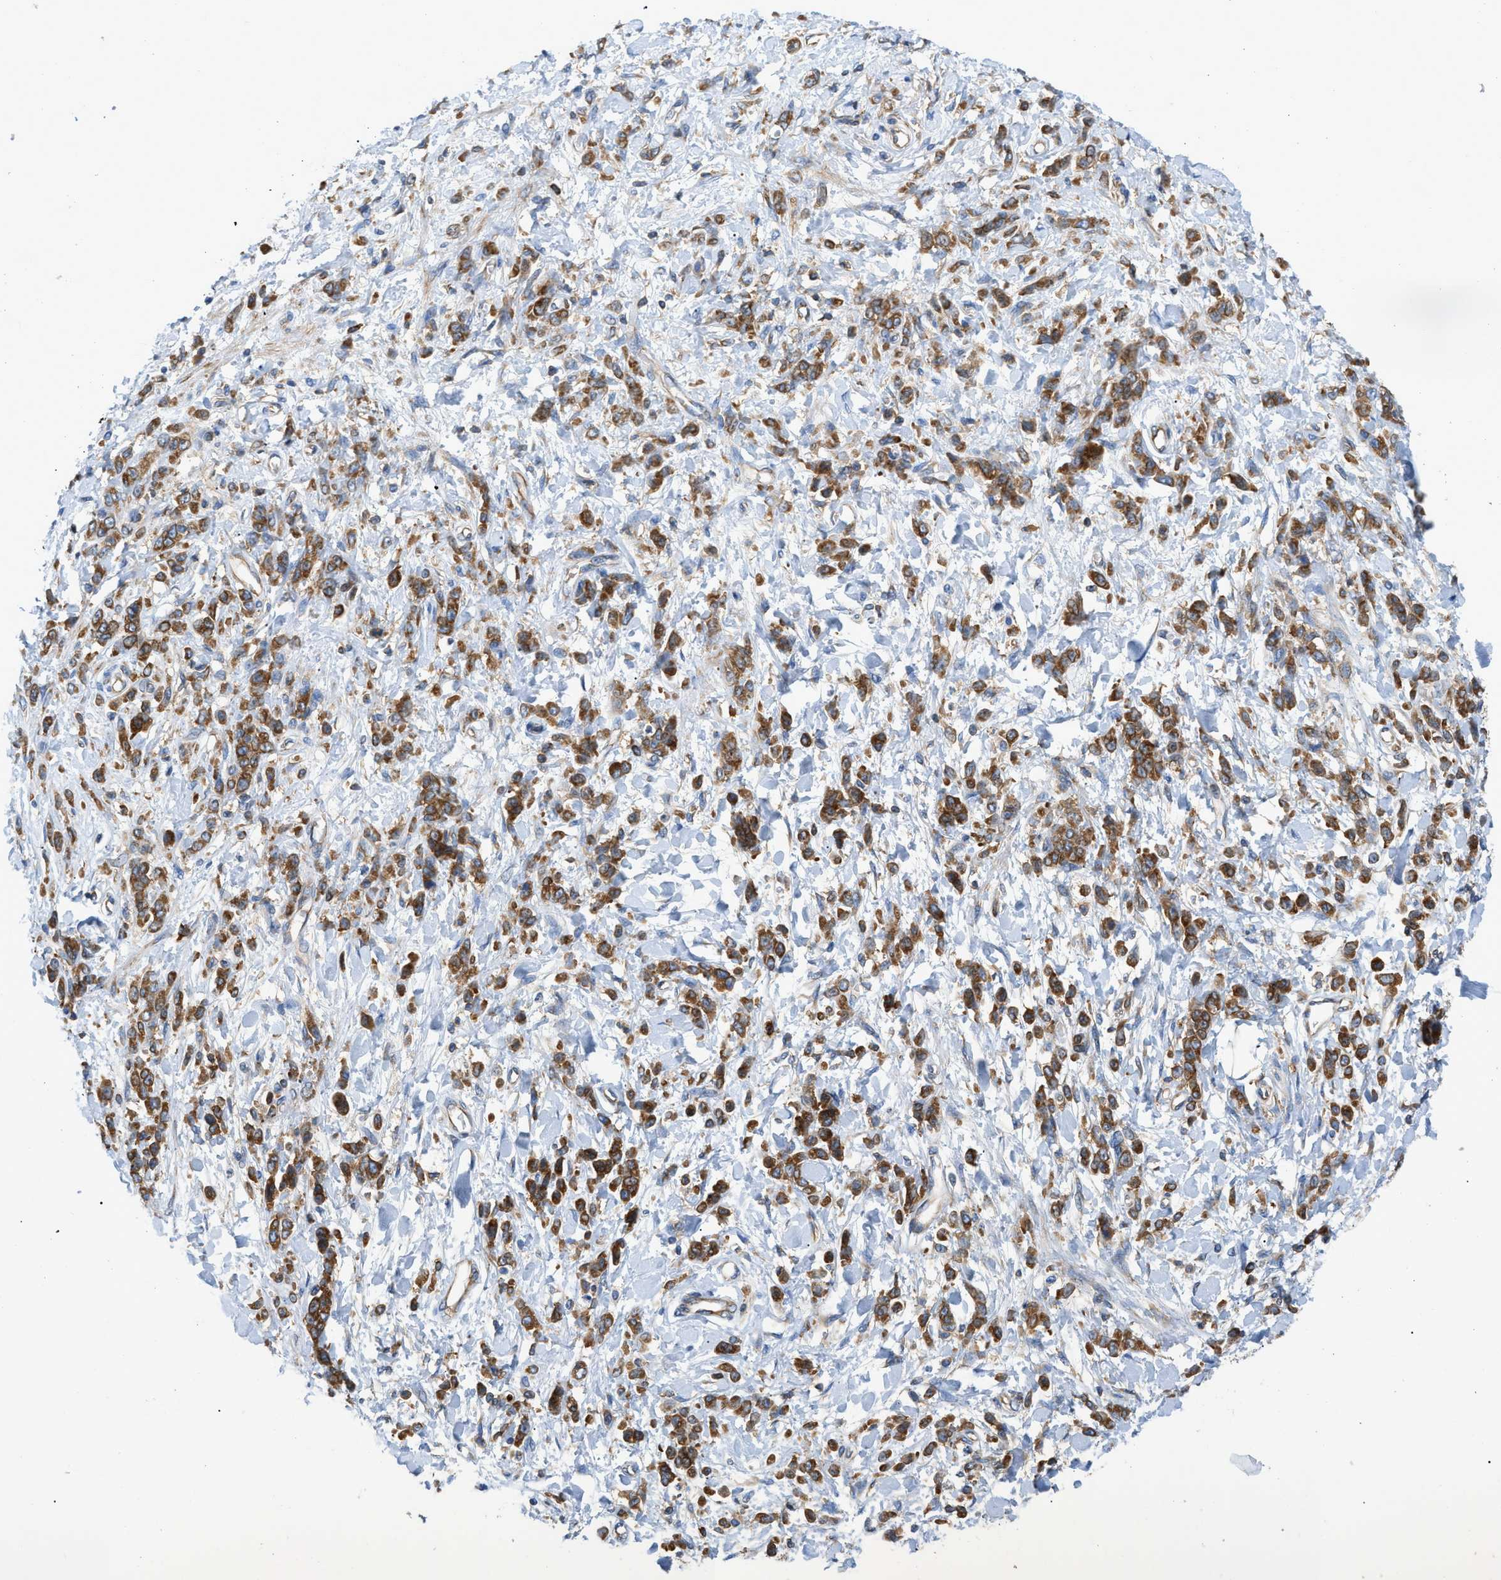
{"staining": {"intensity": "moderate", "quantity": ">75%", "location": "cytoplasmic/membranous"}, "tissue": "stomach cancer", "cell_type": "Tumor cells", "image_type": "cancer", "snomed": [{"axis": "morphology", "description": "Normal tissue, NOS"}, {"axis": "morphology", "description": "Adenocarcinoma, NOS"}, {"axis": "topography", "description": "Stomach"}], "caption": "The histopathology image shows staining of adenocarcinoma (stomach), revealing moderate cytoplasmic/membranous protein expression (brown color) within tumor cells.", "gene": "GPAT4", "patient": {"sex": "male", "age": 82}}